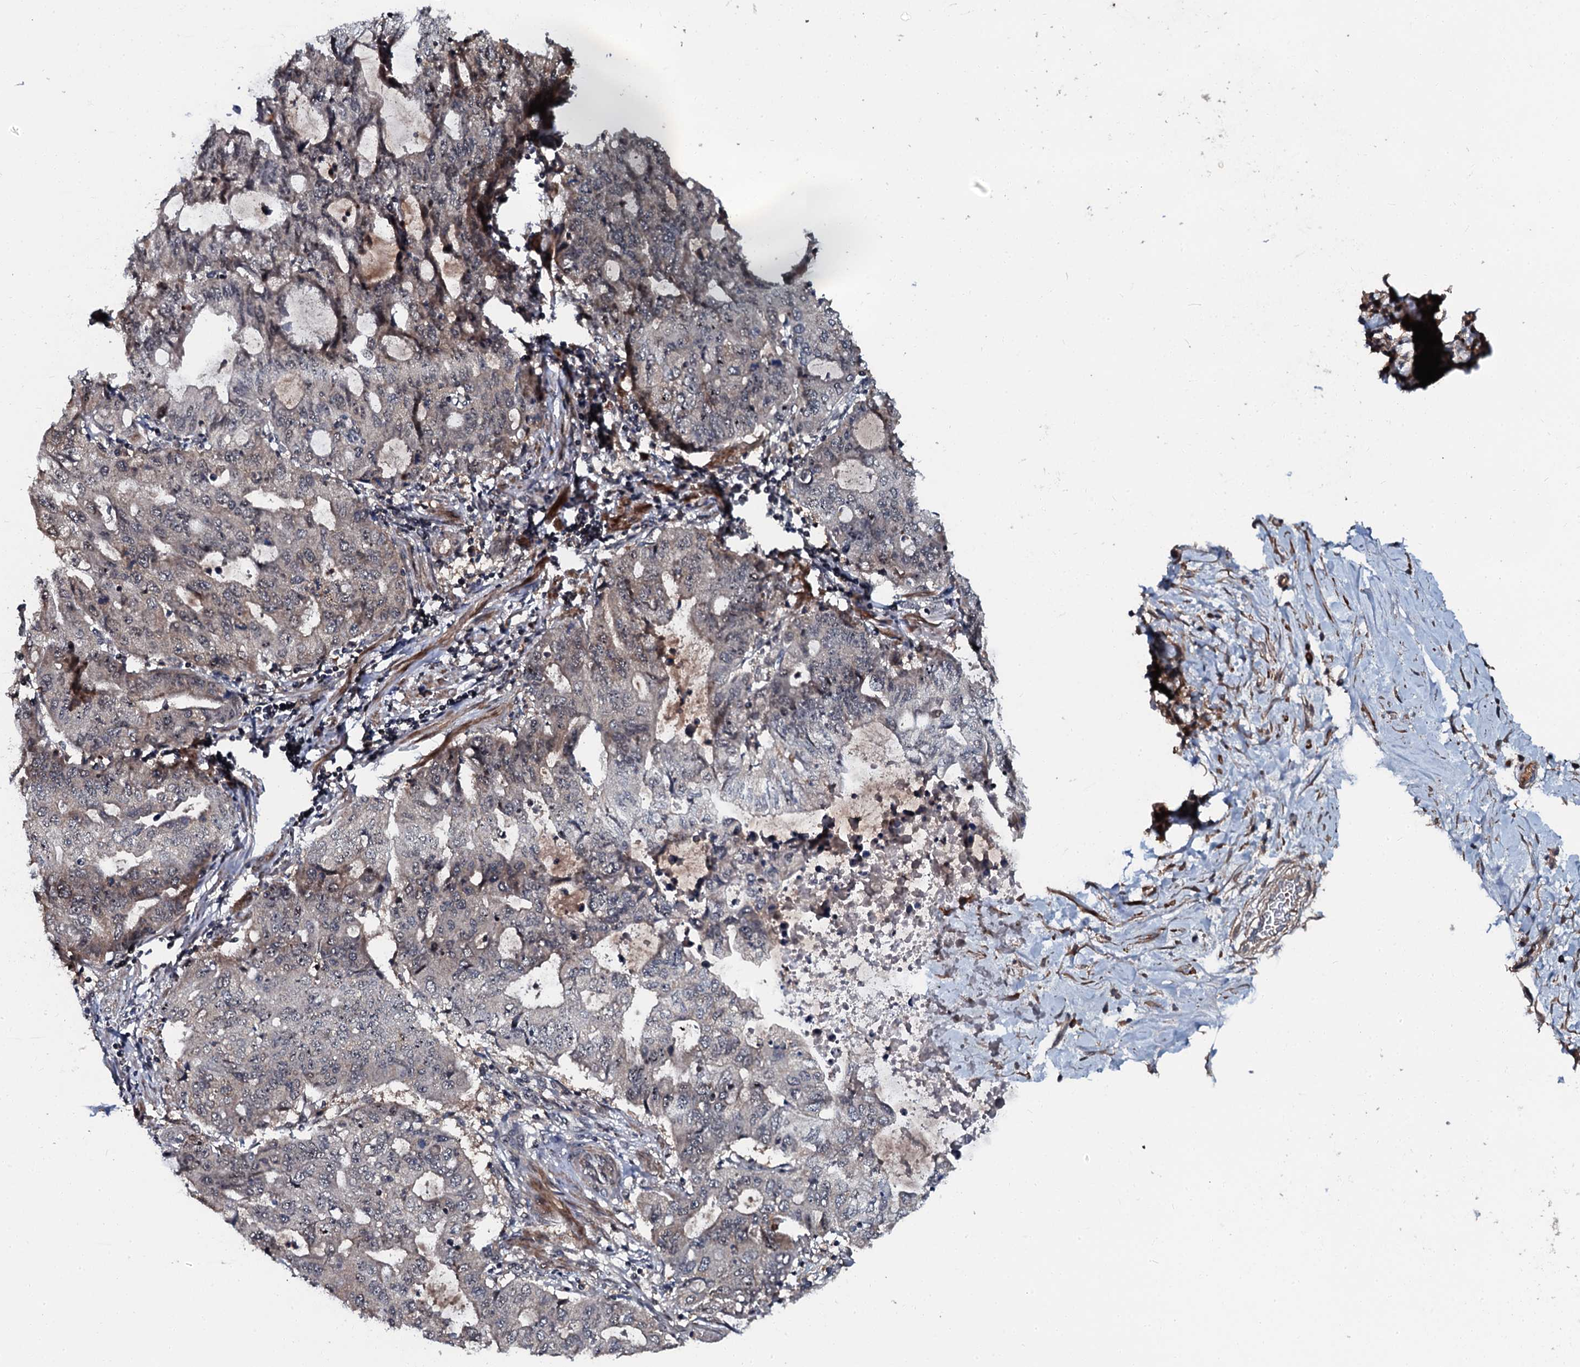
{"staining": {"intensity": "weak", "quantity": "<25%", "location": "cytoplasmic/membranous"}, "tissue": "stomach cancer", "cell_type": "Tumor cells", "image_type": "cancer", "snomed": [{"axis": "morphology", "description": "Adenocarcinoma, NOS"}, {"axis": "topography", "description": "Stomach, lower"}], "caption": "A high-resolution micrograph shows immunohistochemistry staining of stomach cancer (adenocarcinoma), which demonstrates no significant expression in tumor cells.", "gene": "N4BP1", "patient": {"sex": "female", "age": 43}}